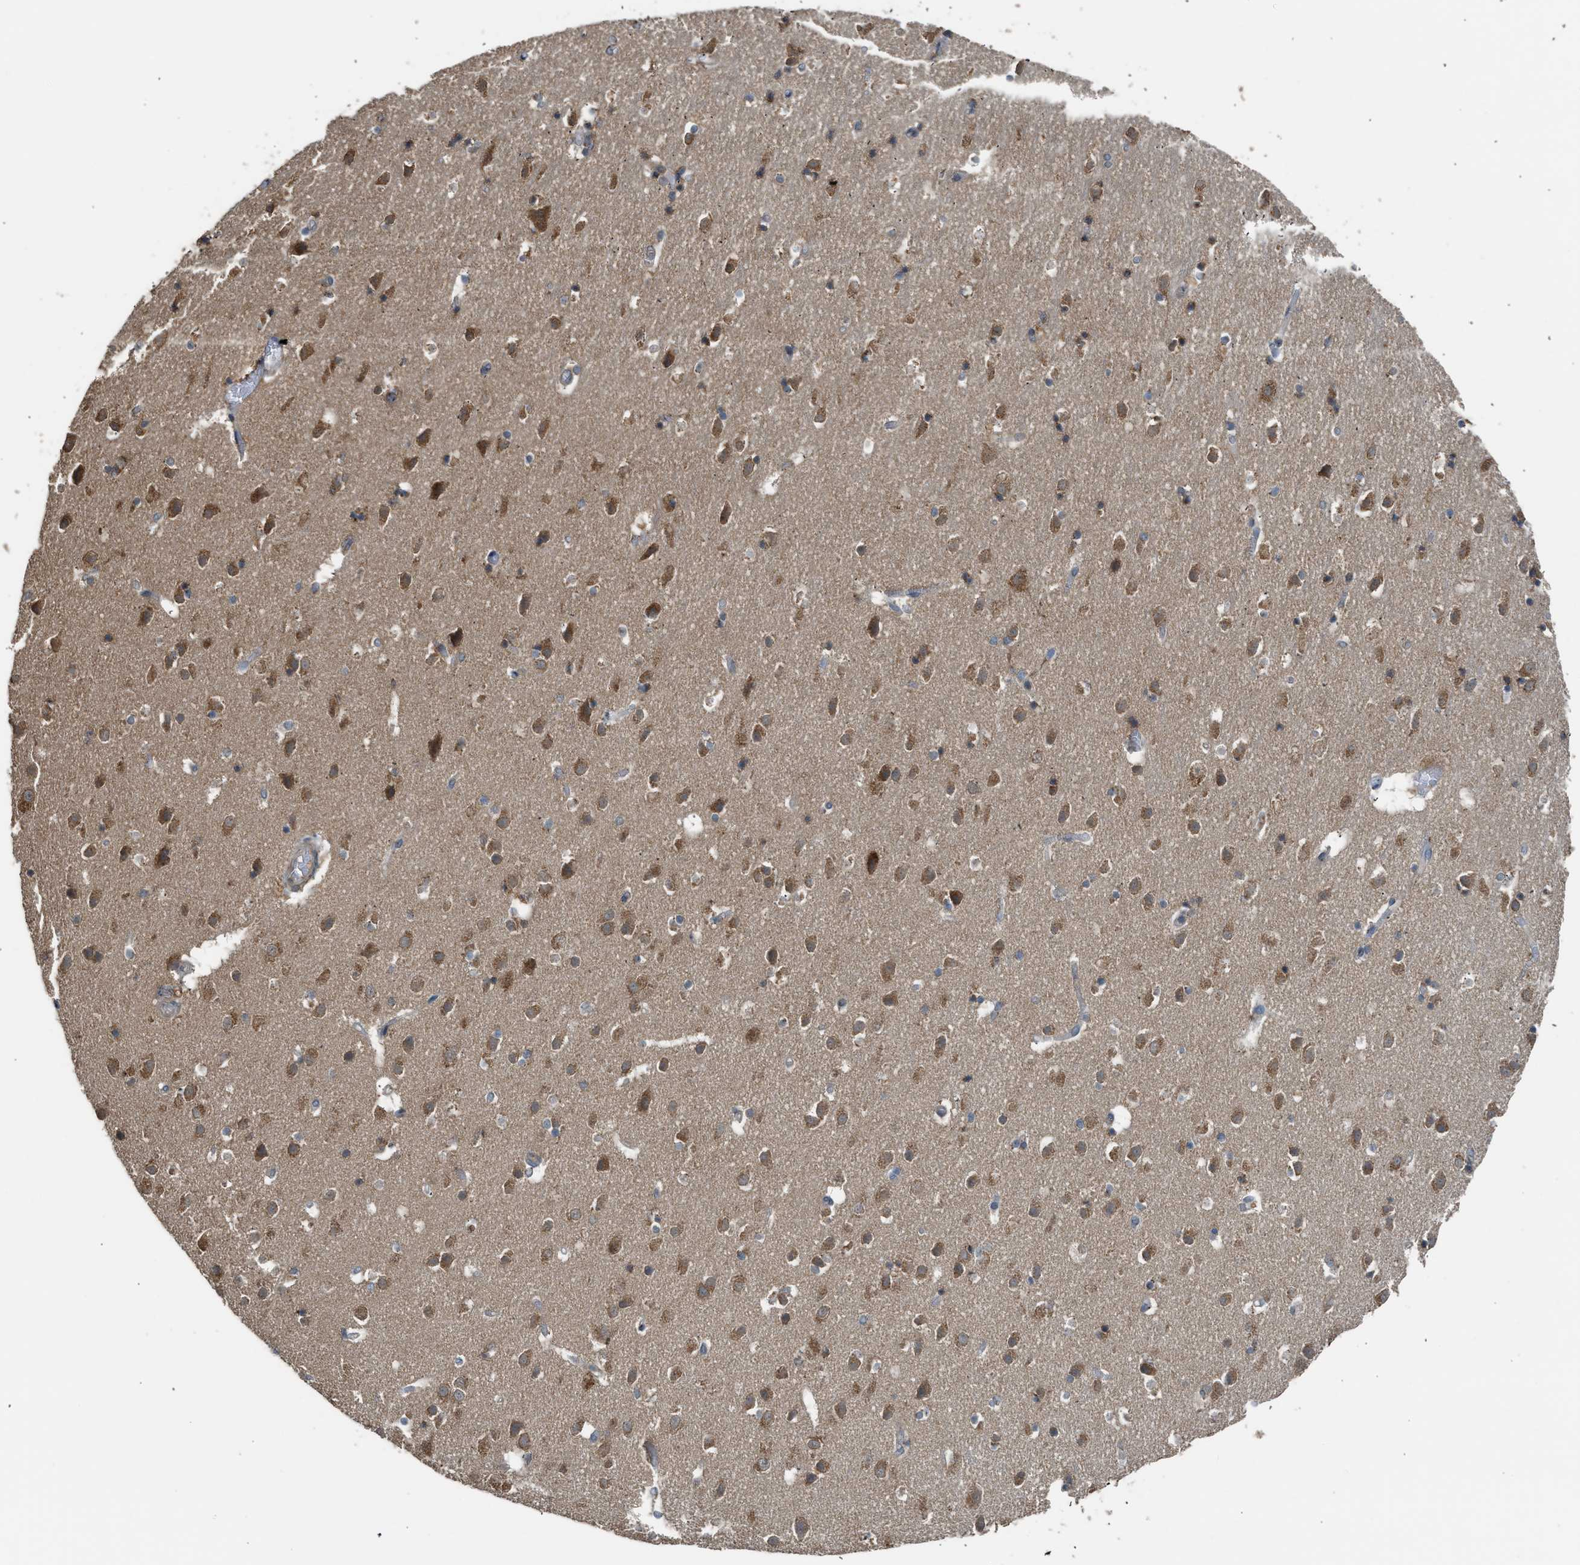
{"staining": {"intensity": "moderate", "quantity": "<25%", "location": "cytoplasmic/membranous"}, "tissue": "hippocampus", "cell_type": "Glial cells", "image_type": "normal", "snomed": [{"axis": "morphology", "description": "Normal tissue, NOS"}, {"axis": "topography", "description": "Hippocampus"}], "caption": "Protein positivity by immunohistochemistry demonstrates moderate cytoplasmic/membranous expression in approximately <25% of glial cells in benign hippocampus. (IHC, brightfield microscopy, high magnification).", "gene": "STARD3", "patient": {"sex": "male", "age": 45}}